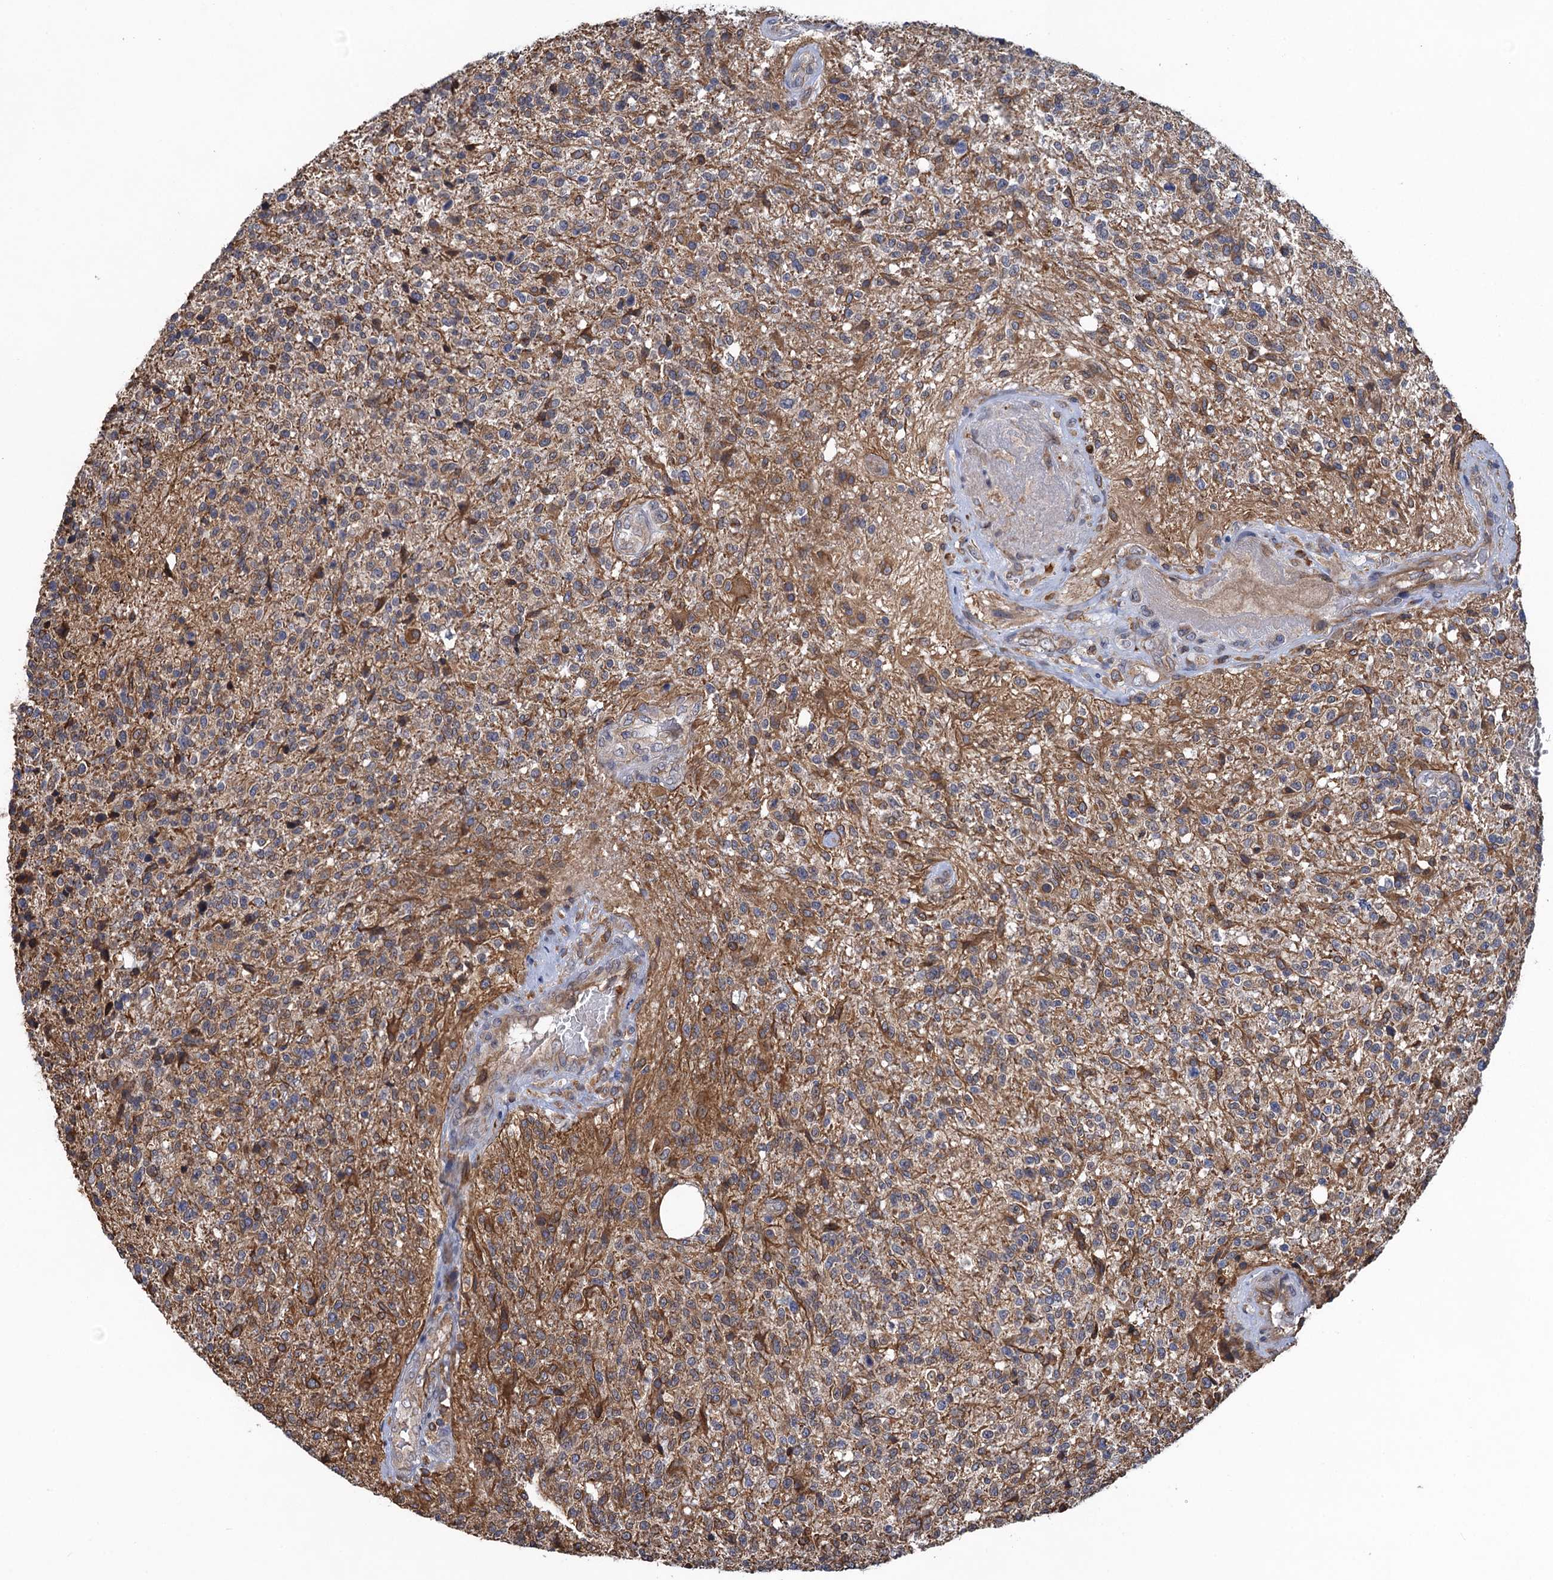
{"staining": {"intensity": "weak", "quantity": "<25%", "location": "cytoplasmic/membranous"}, "tissue": "glioma", "cell_type": "Tumor cells", "image_type": "cancer", "snomed": [{"axis": "morphology", "description": "Glioma, malignant, High grade"}, {"axis": "topography", "description": "Brain"}], "caption": "Glioma was stained to show a protein in brown. There is no significant staining in tumor cells. The staining is performed using DAB brown chromogen with nuclei counter-stained in using hematoxylin.", "gene": "ARMC5", "patient": {"sex": "male", "age": 56}}